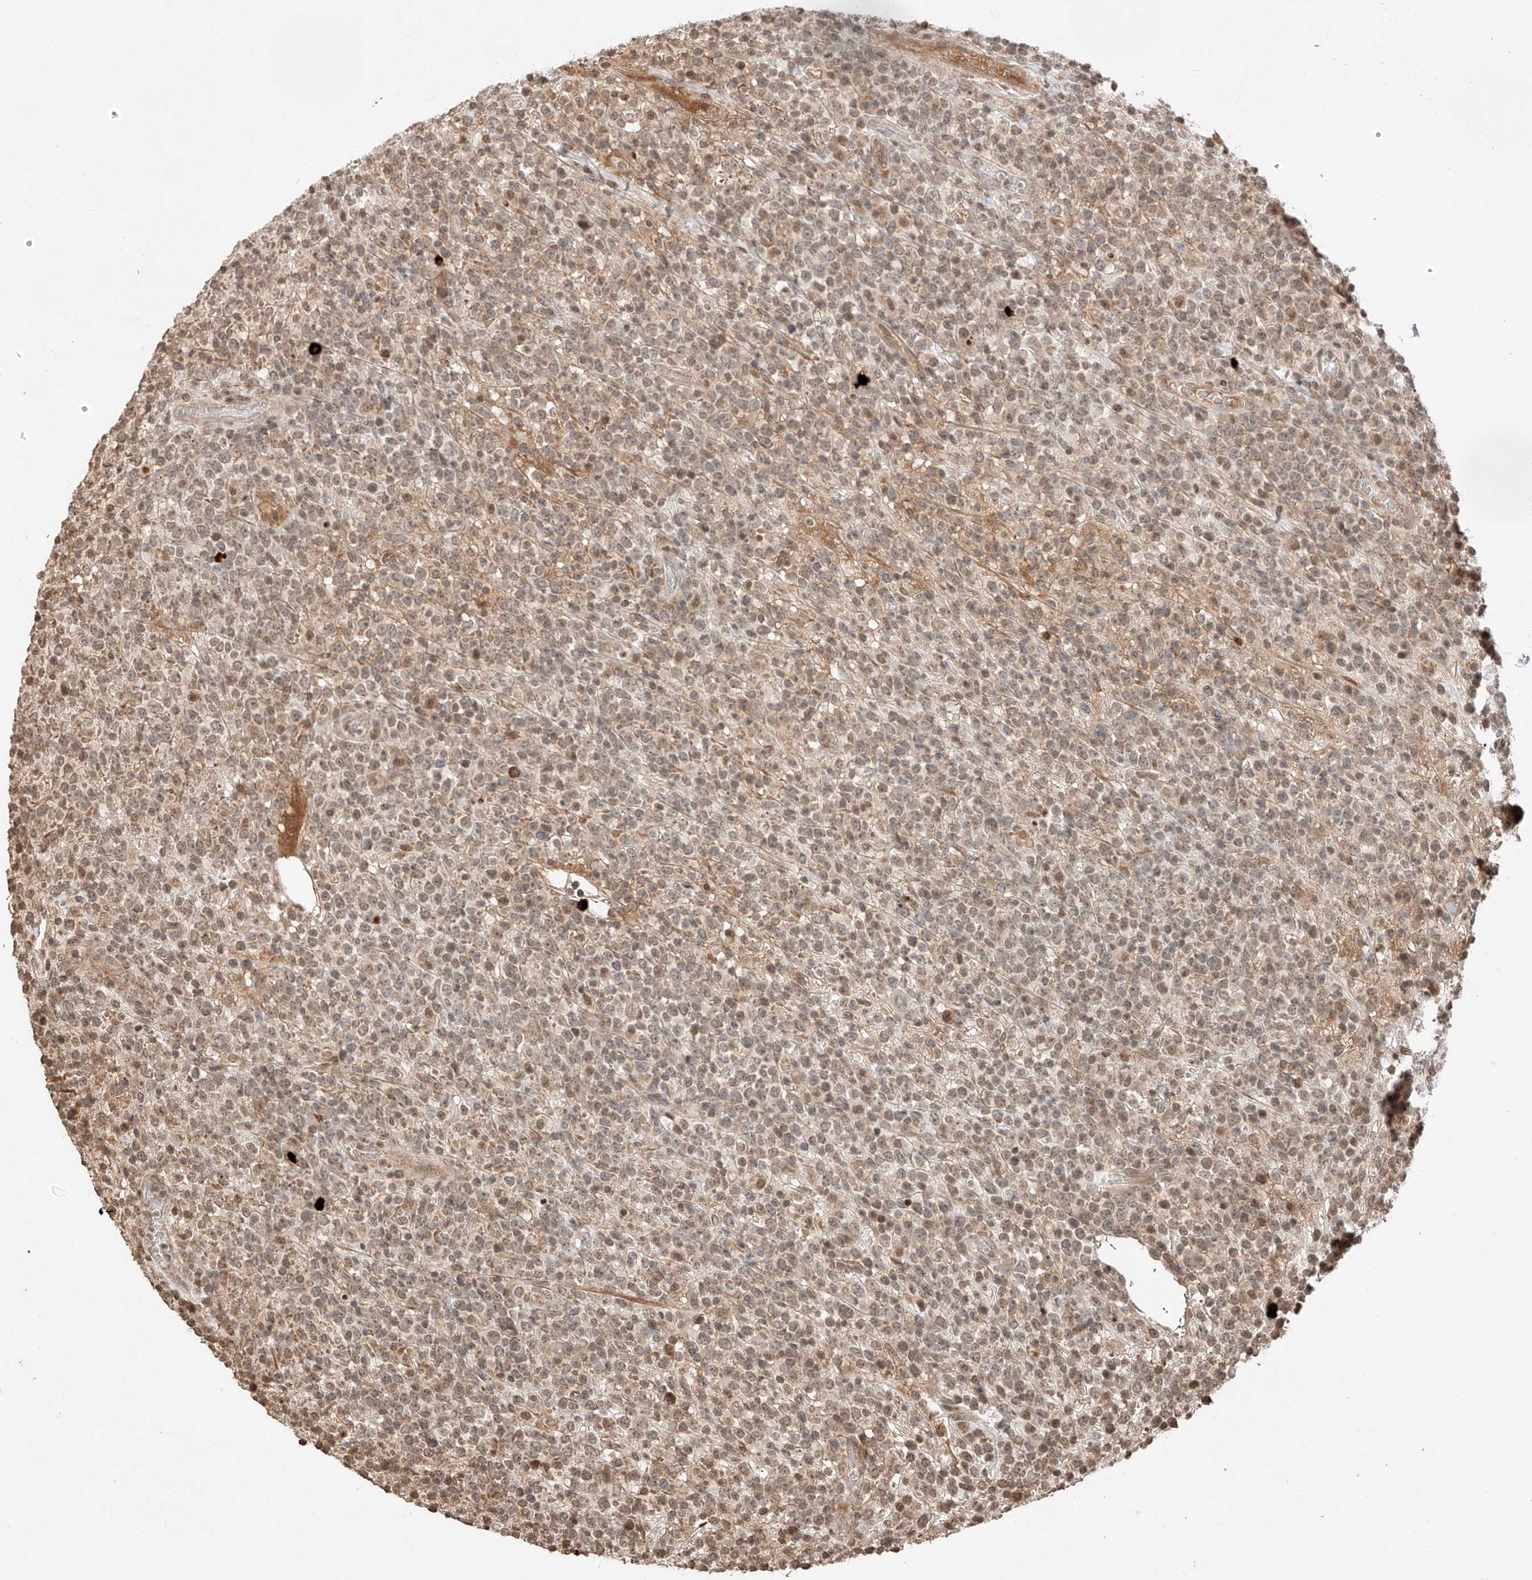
{"staining": {"intensity": "weak", "quantity": "25%-75%", "location": "nuclear"}, "tissue": "lymphoma", "cell_type": "Tumor cells", "image_type": "cancer", "snomed": [{"axis": "morphology", "description": "Malignant lymphoma, non-Hodgkin's type, High grade"}, {"axis": "topography", "description": "Colon"}], "caption": "IHC staining of malignant lymphoma, non-Hodgkin's type (high-grade), which reveals low levels of weak nuclear staining in about 25%-75% of tumor cells indicating weak nuclear protein positivity. The staining was performed using DAB (brown) for protein detection and nuclei were counterstained in hematoxylin (blue).", "gene": "ARHGAP33", "patient": {"sex": "female", "age": 53}}